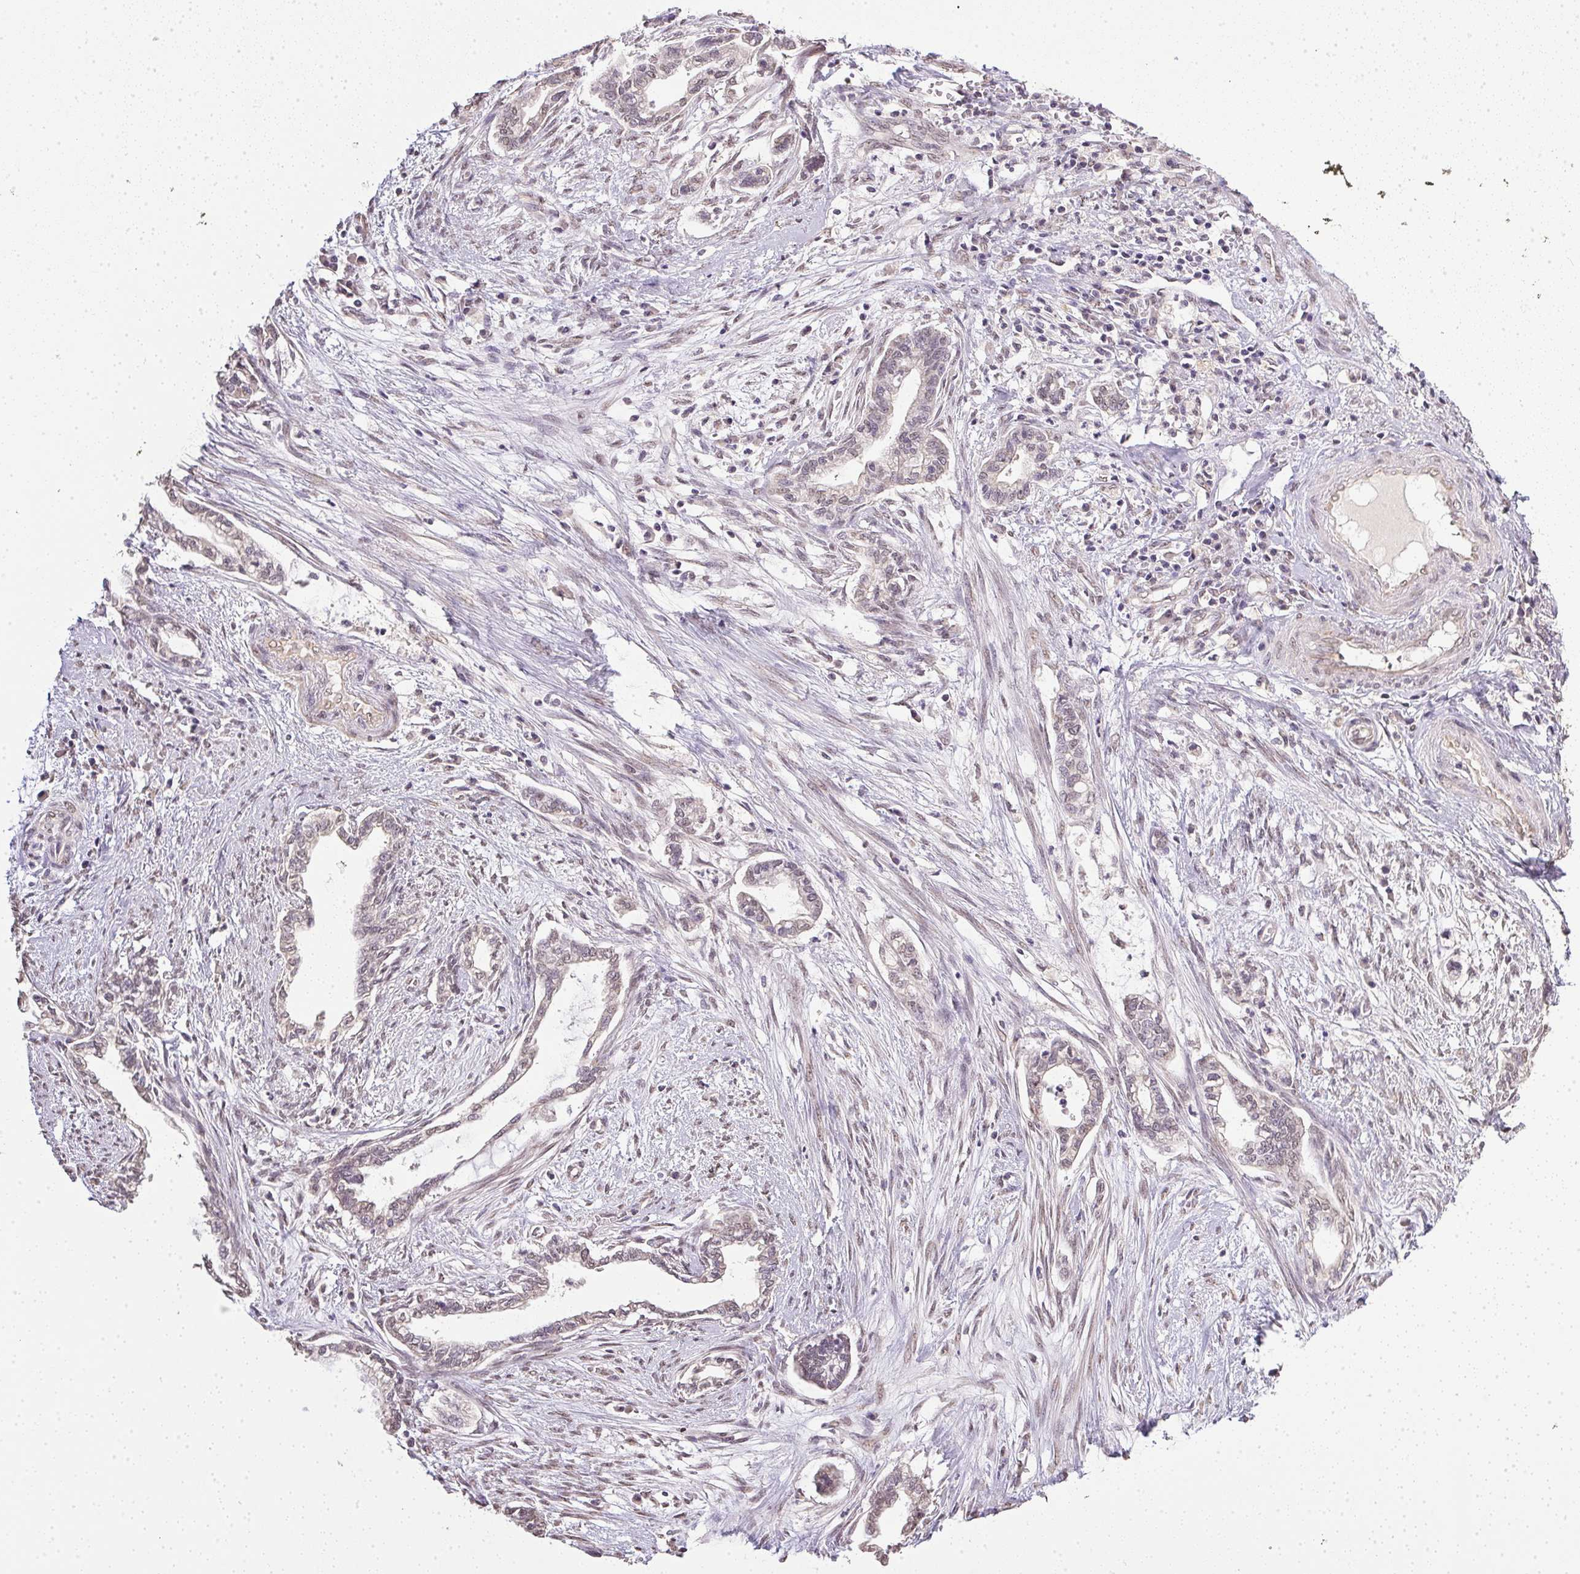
{"staining": {"intensity": "negative", "quantity": "none", "location": "none"}, "tissue": "cervical cancer", "cell_type": "Tumor cells", "image_type": "cancer", "snomed": [{"axis": "morphology", "description": "Adenocarcinoma, NOS"}, {"axis": "topography", "description": "Cervix"}], "caption": "The IHC micrograph has no significant positivity in tumor cells of cervical cancer (adenocarcinoma) tissue.", "gene": "PPP4R4", "patient": {"sex": "female", "age": 62}}